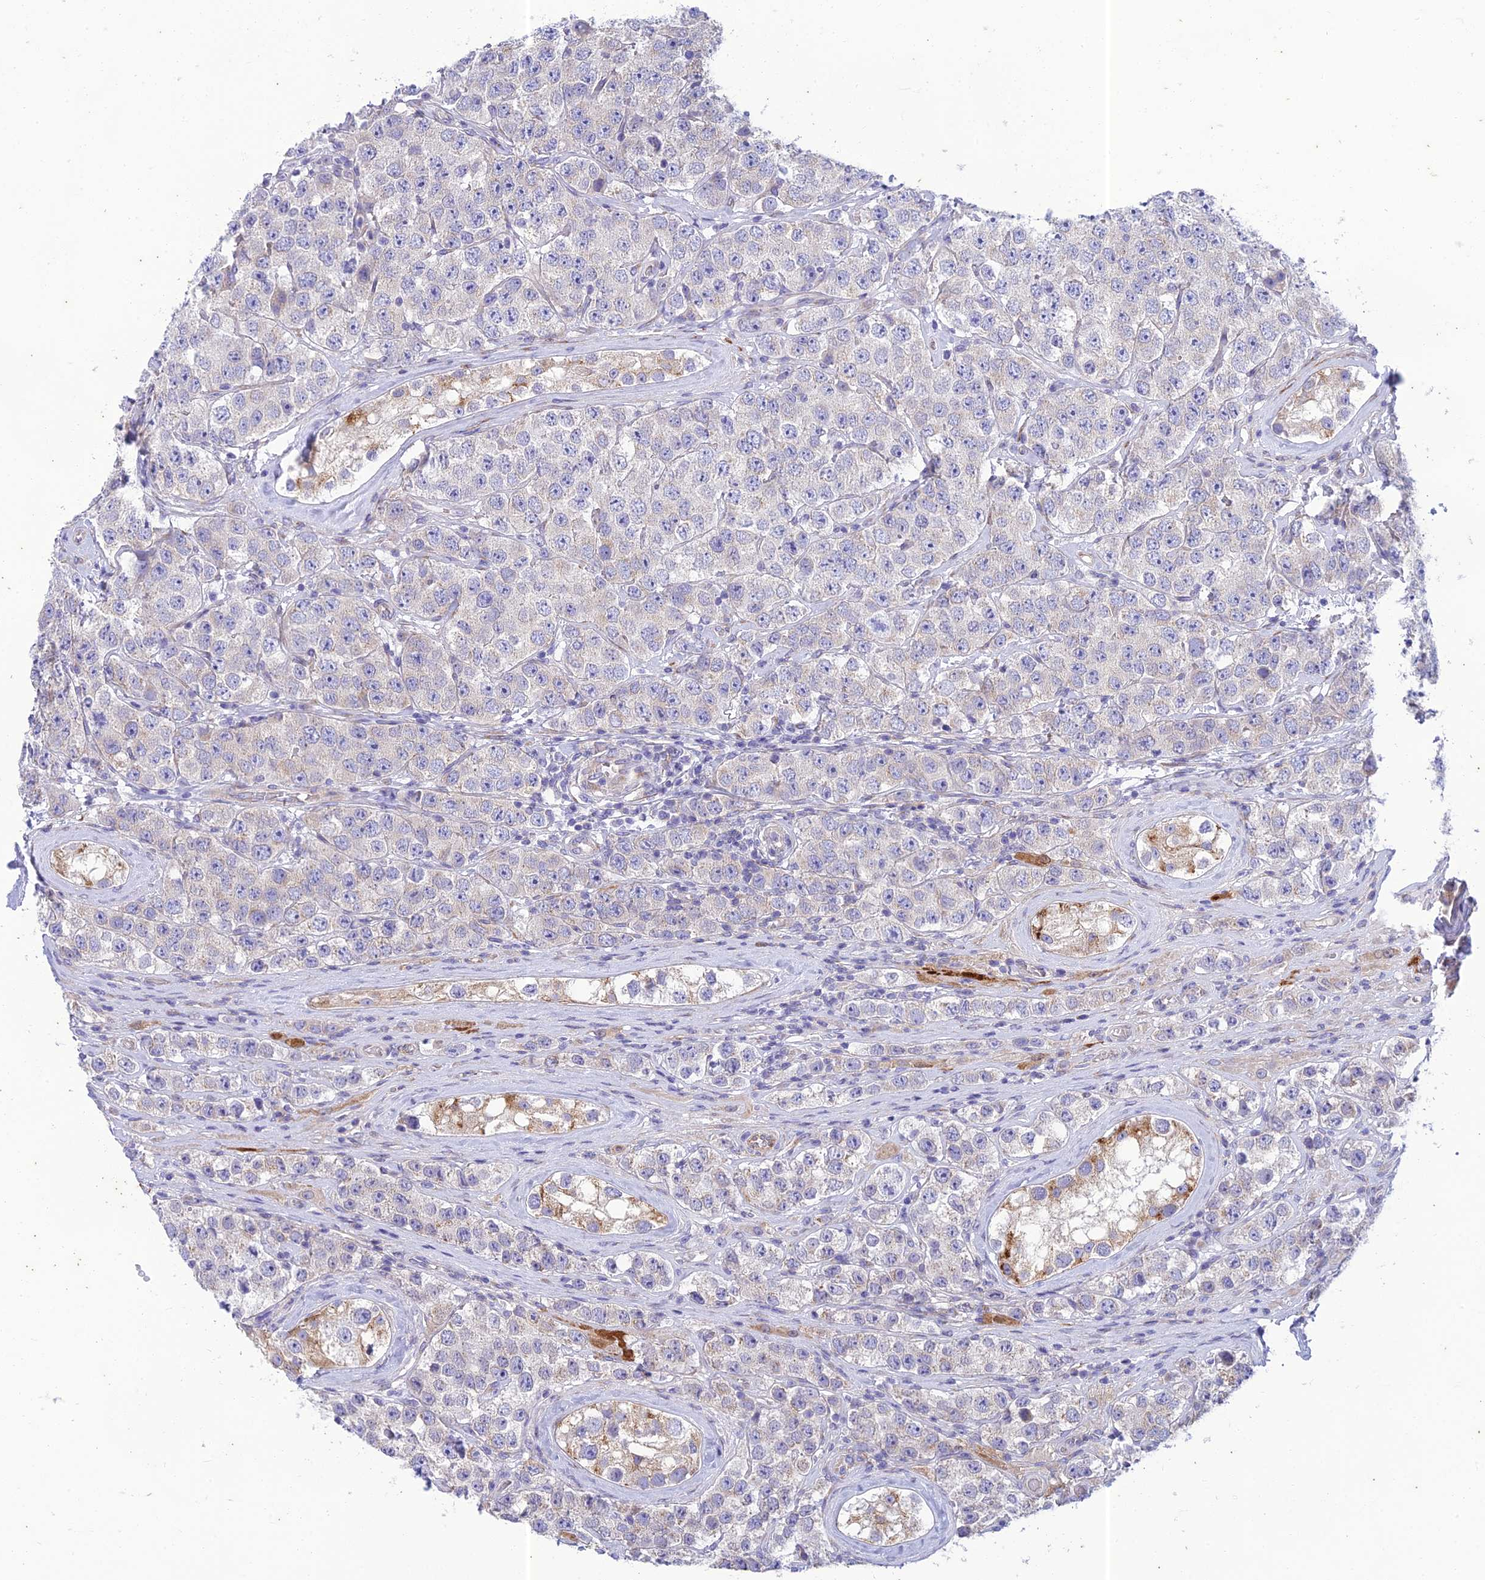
{"staining": {"intensity": "negative", "quantity": "none", "location": "none"}, "tissue": "testis cancer", "cell_type": "Tumor cells", "image_type": "cancer", "snomed": [{"axis": "morphology", "description": "Seminoma, NOS"}, {"axis": "topography", "description": "Testis"}], "caption": "A high-resolution image shows immunohistochemistry staining of seminoma (testis), which exhibits no significant staining in tumor cells.", "gene": "PTCD2", "patient": {"sex": "male", "age": 28}}